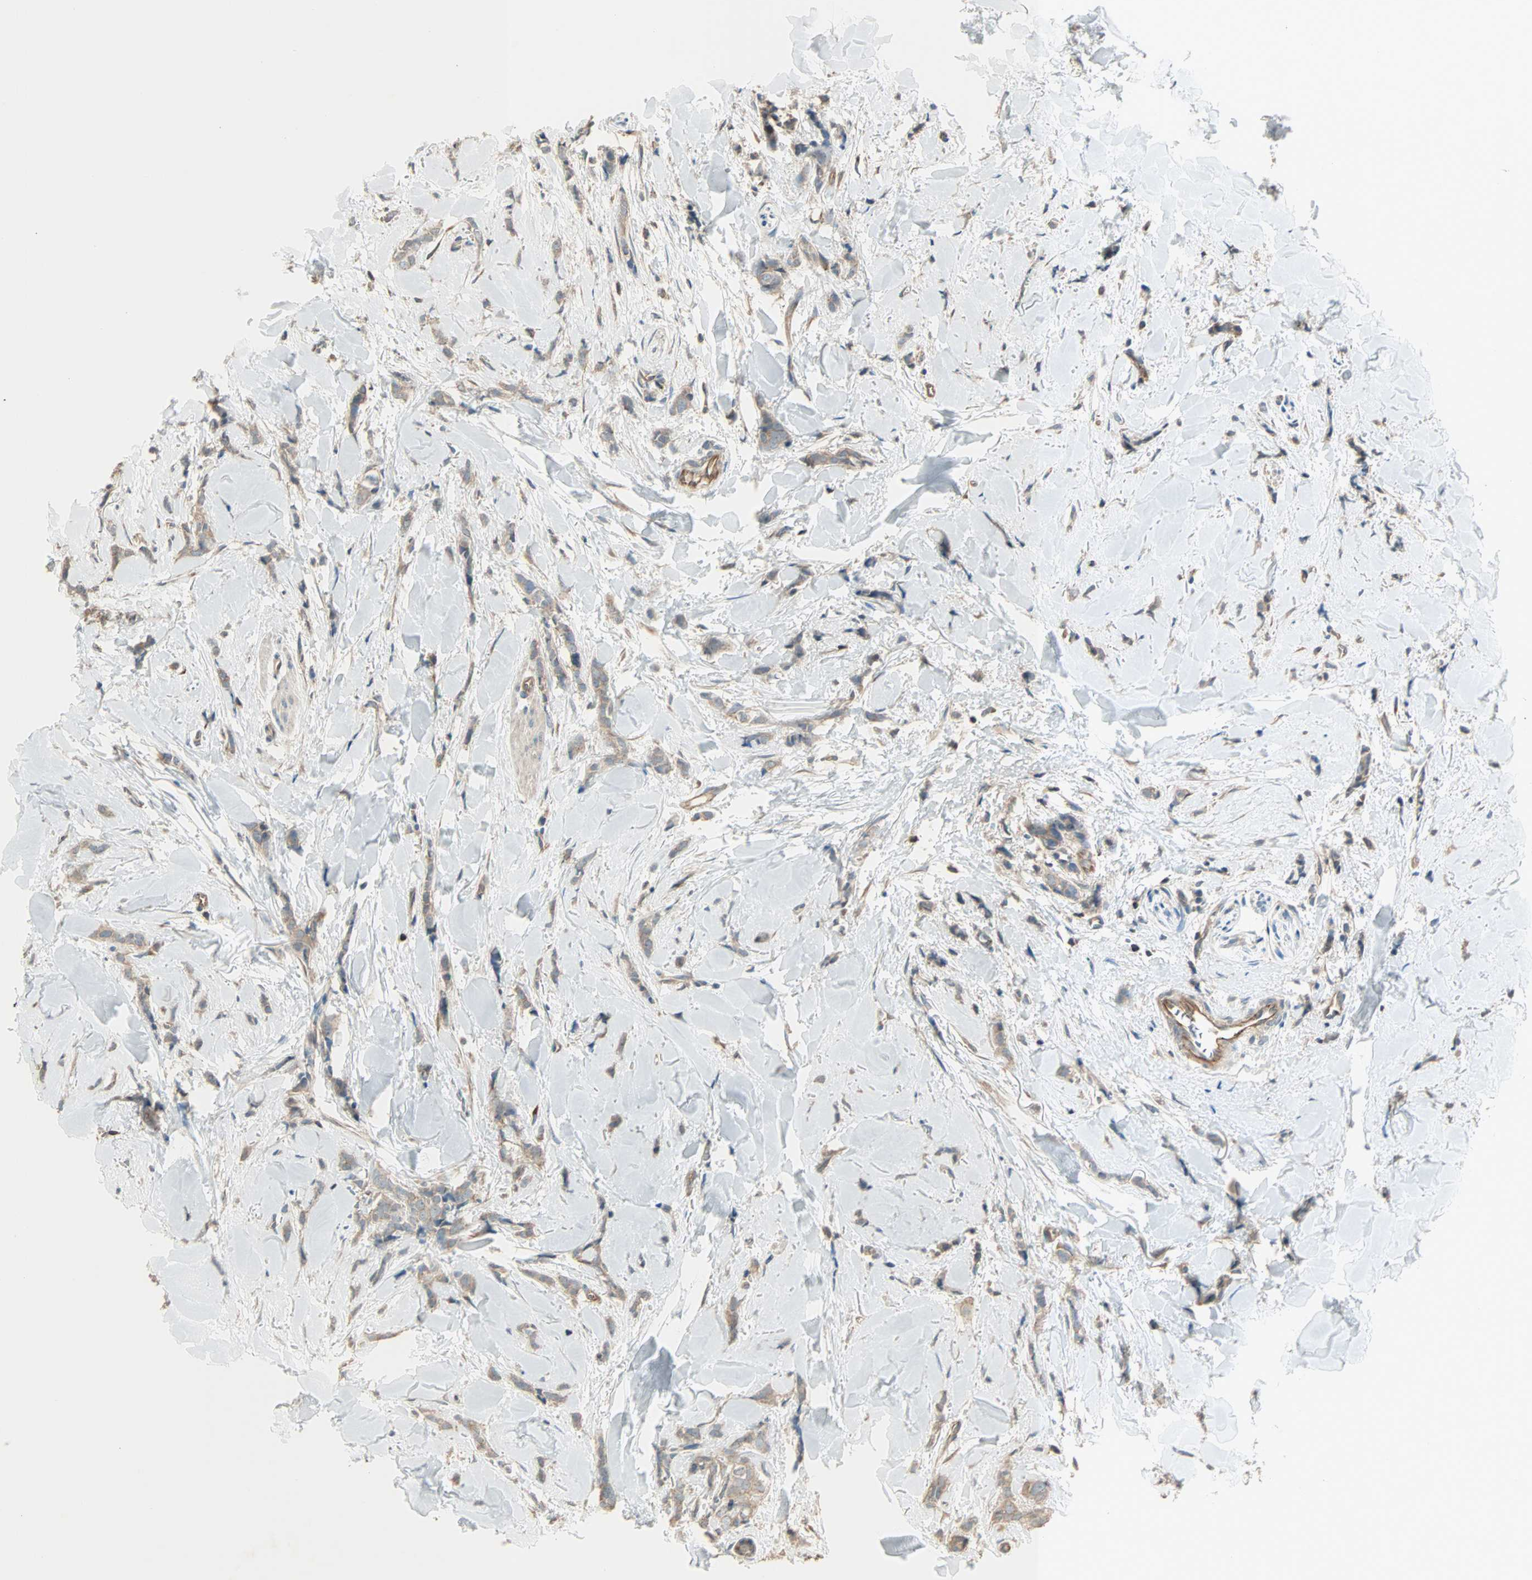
{"staining": {"intensity": "weak", "quantity": ">75%", "location": "cytoplasmic/membranous"}, "tissue": "breast cancer", "cell_type": "Tumor cells", "image_type": "cancer", "snomed": [{"axis": "morphology", "description": "Lobular carcinoma"}, {"axis": "topography", "description": "Skin"}, {"axis": "topography", "description": "Breast"}], "caption": "IHC staining of breast lobular carcinoma, which shows low levels of weak cytoplasmic/membranous staining in approximately >75% of tumor cells indicating weak cytoplasmic/membranous protein expression. The staining was performed using DAB (brown) for protein detection and nuclei were counterstained in hematoxylin (blue).", "gene": "MAP3K21", "patient": {"sex": "female", "age": 46}}